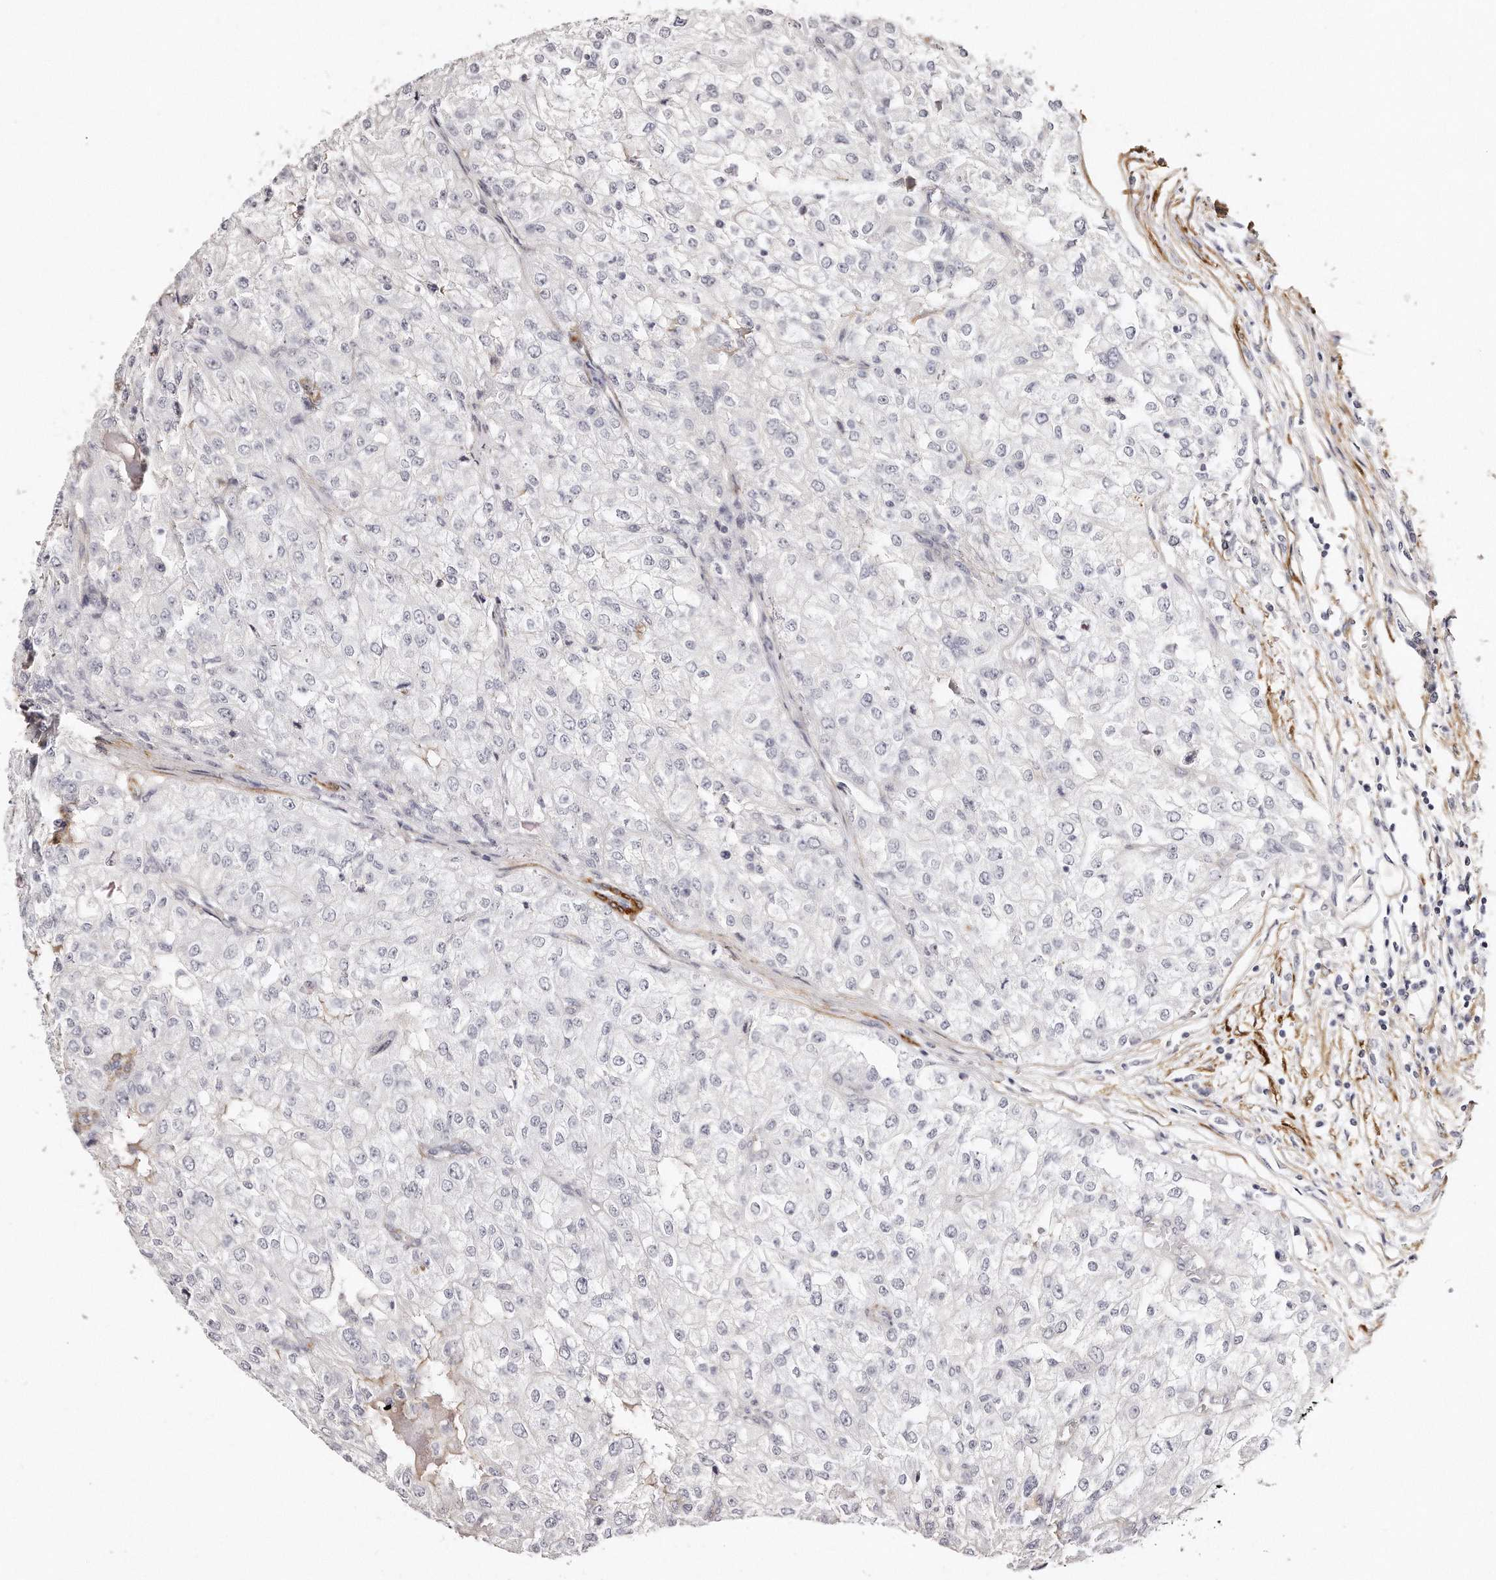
{"staining": {"intensity": "negative", "quantity": "none", "location": "none"}, "tissue": "renal cancer", "cell_type": "Tumor cells", "image_type": "cancer", "snomed": [{"axis": "morphology", "description": "Adenocarcinoma, NOS"}, {"axis": "topography", "description": "Kidney"}], "caption": "Immunohistochemical staining of adenocarcinoma (renal) reveals no significant positivity in tumor cells.", "gene": "LMOD1", "patient": {"sex": "female", "age": 54}}